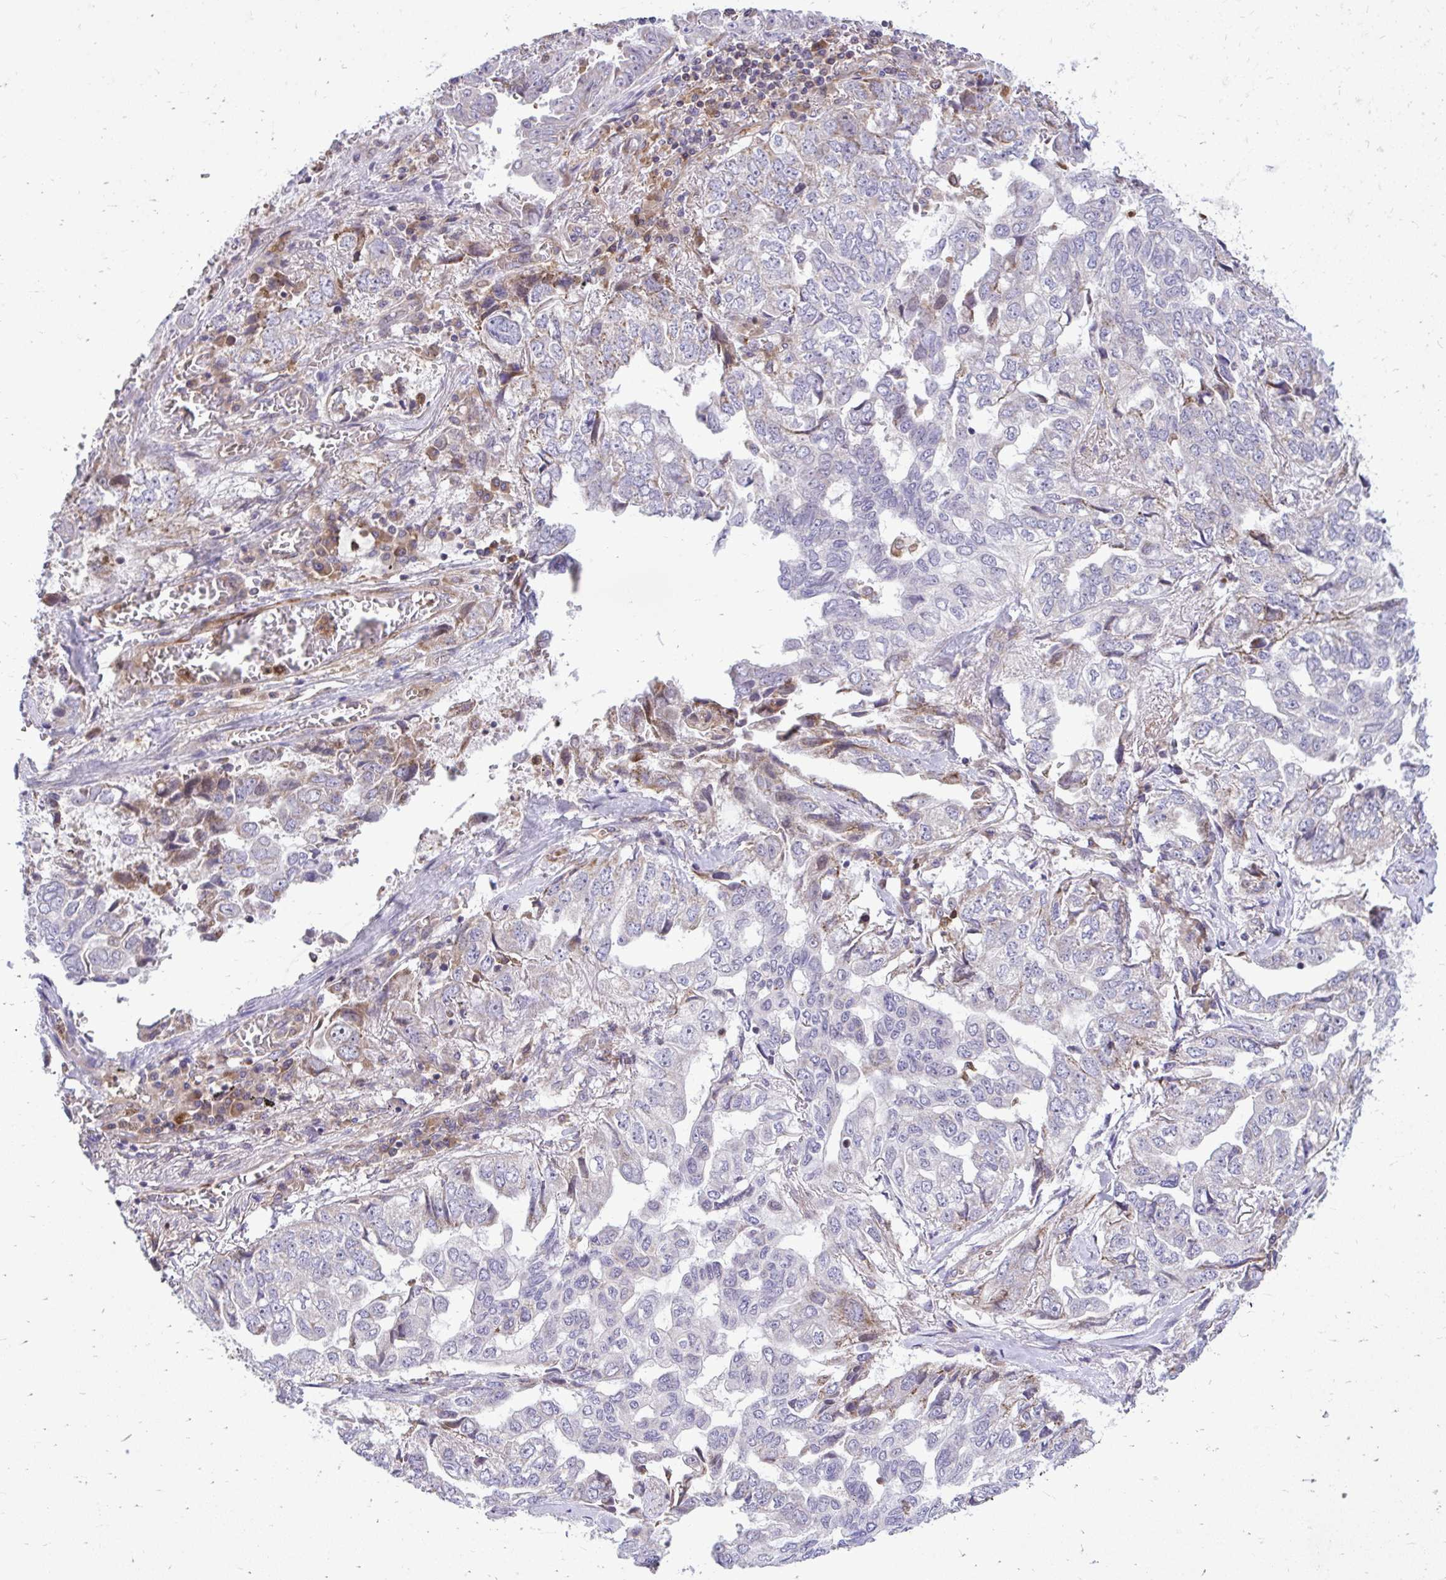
{"staining": {"intensity": "negative", "quantity": "none", "location": "none"}, "tissue": "lung cancer", "cell_type": "Tumor cells", "image_type": "cancer", "snomed": [{"axis": "morphology", "description": "Adenocarcinoma, NOS"}, {"axis": "topography", "description": "Lung"}], "caption": "This micrograph is of lung cancer (adenocarcinoma) stained with immunohistochemistry (IHC) to label a protein in brown with the nuclei are counter-stained blue. There is no expression in tumor cells.", "gene": "ASAP1", "patient": {"sex": "female", "age": 52}}